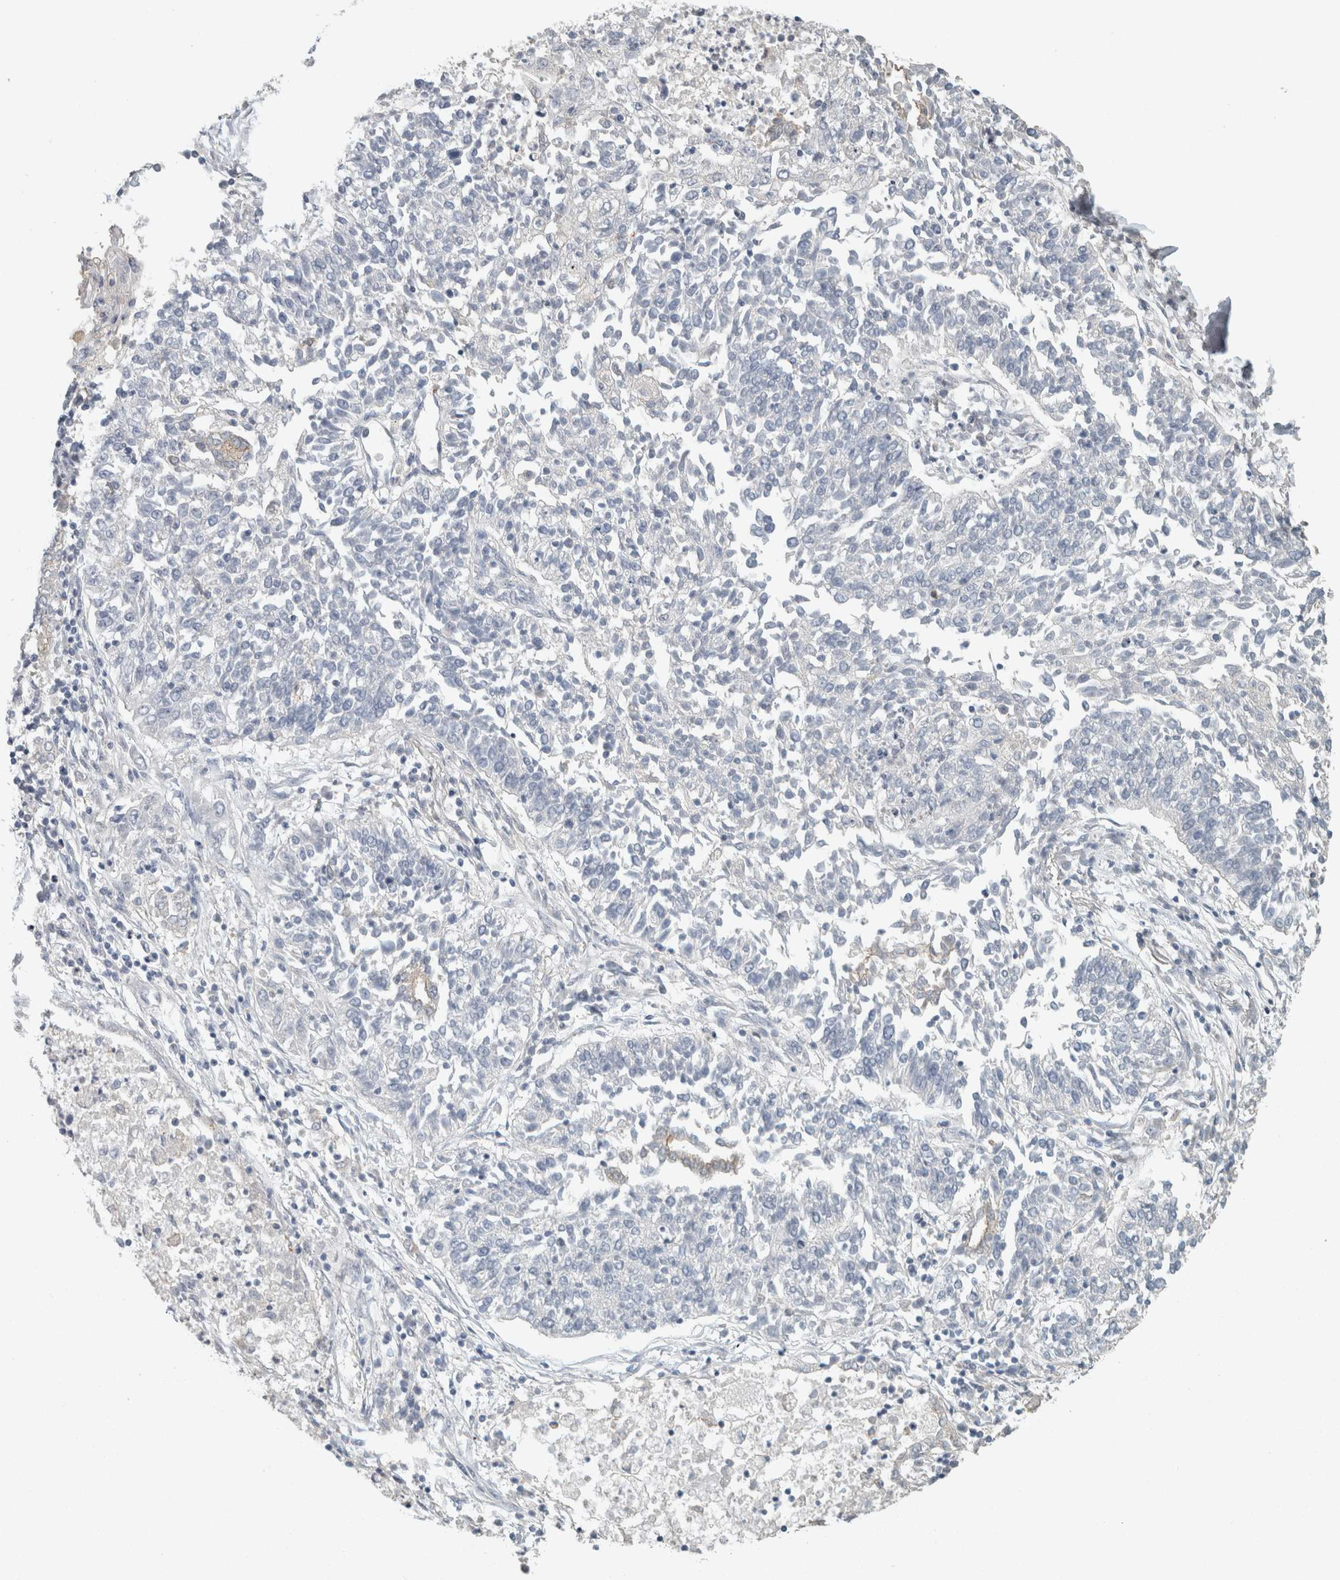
{"staining": {"intensity": "negative", "quantity": "none", "location": "none"}, "tissue": "lung cancer", "cell_type": "Tumor cells", "image_type": "cancer", "snomed": [{"axis": "morphology", "description": "Normal tissue, NOS"}, {"axis": "morphology", "description": "Squamous cell carcinoma, NOS"}, {"axis": "topography", "description": "Lymph node"}, {"axis": "topography", "description": "Cartilage tissue"}, {"axis": "topography", "description": "Bronchus"}, {"axis": "topography", "description": "Lung"}, {"axis": "topography", "description": "Peripheral nerve tissue"}], "caption": "An image of lung squamous cell carcinoma stained for a protein displays no brown staining in tumor cells.", "gene": "SCIN", "patient": {"sex": "female", "age": 49}}